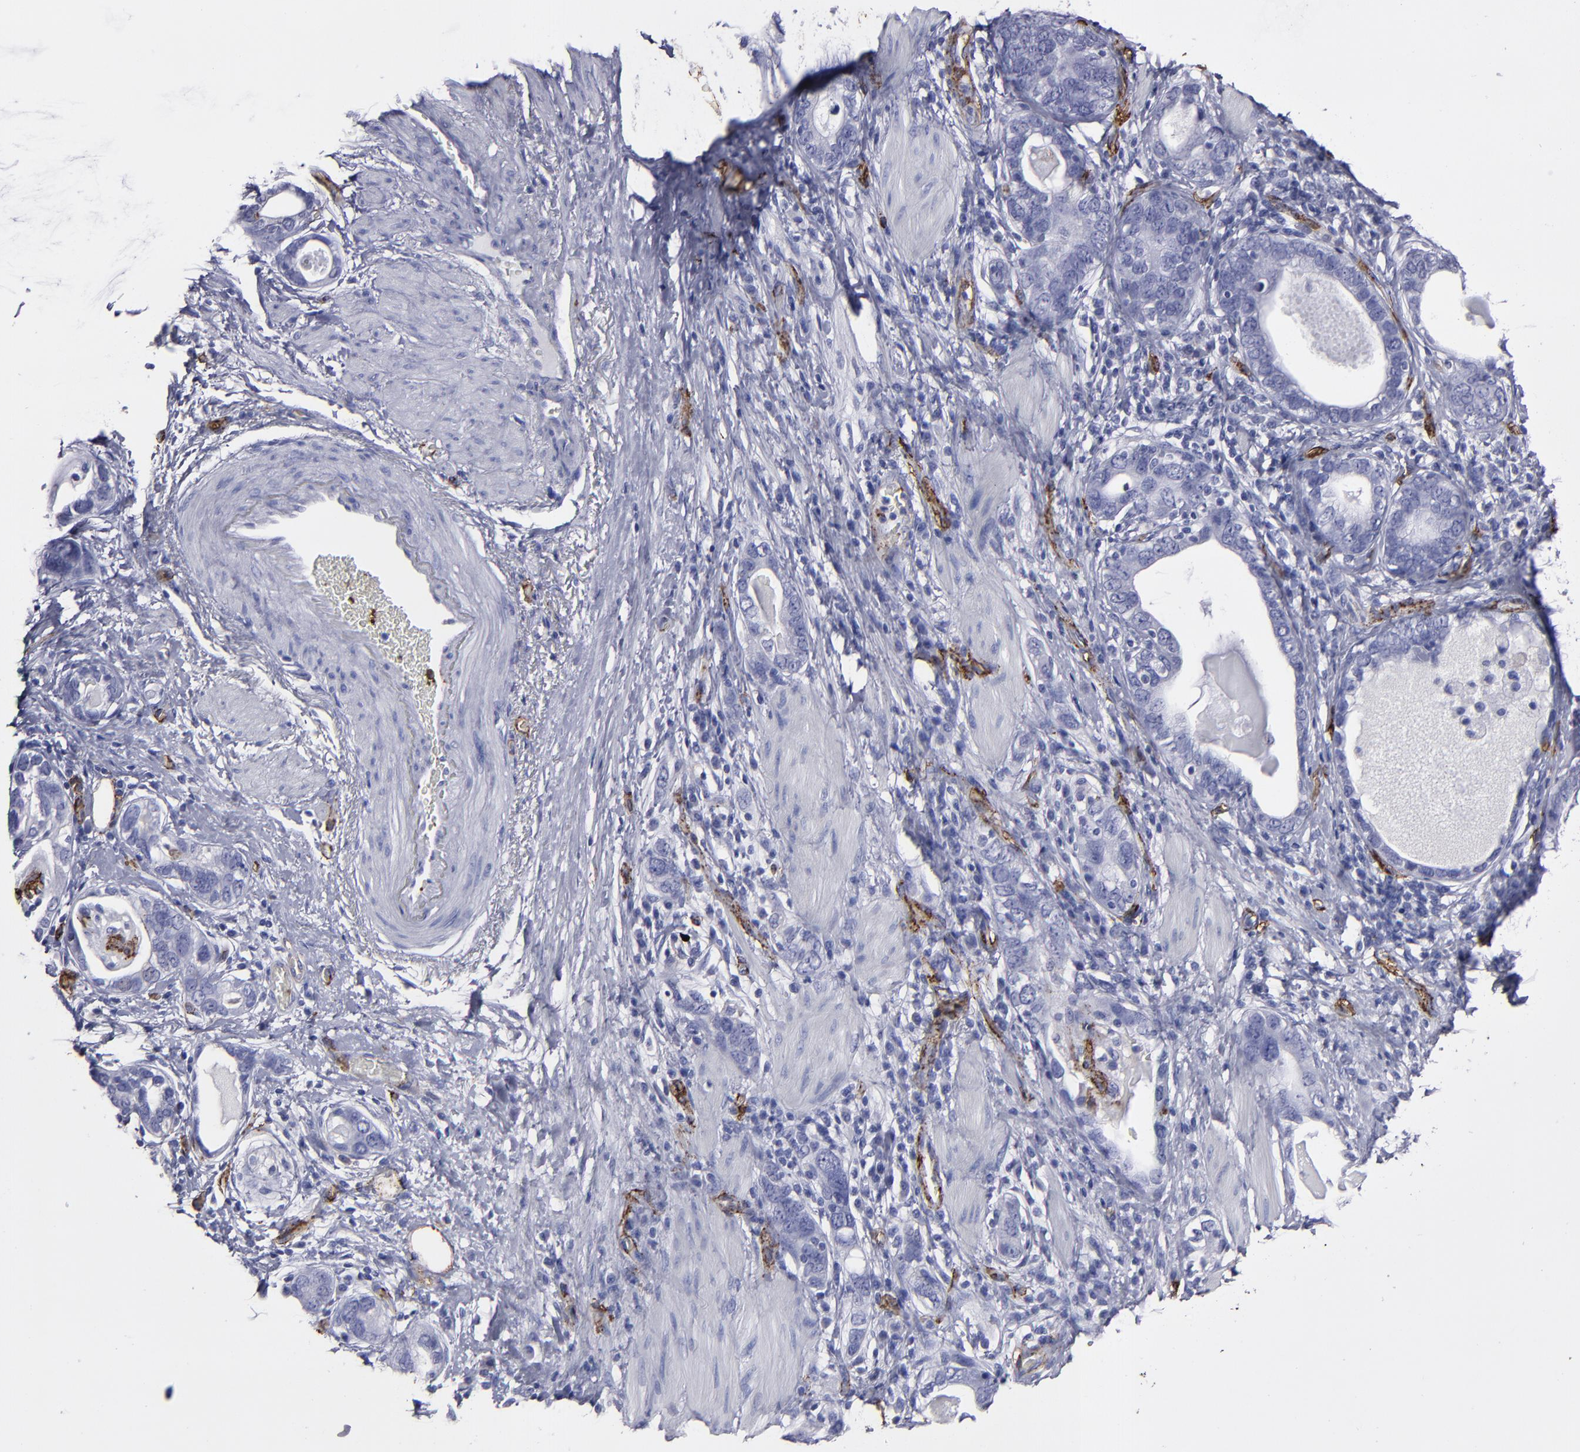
{"staining": {"intensity": "negative", "quantity": "none", "location": "none"}, "tissue": "stomach cancer", "cell_type": "Tumor cells", "image_type": "cancer", "snomed": [{"axis": "morphology", "description": "Adenocarcinoma, NOS"}, {"axis": "topography", "description": "Stomach, lower"}], "caption": "This is an immunohistochemistry photomicrograph of stomach adenocarcinoma. There is no expression in tumor cells.", "gene": "CD36", "patient": {"sex": "female", "age": 93}}